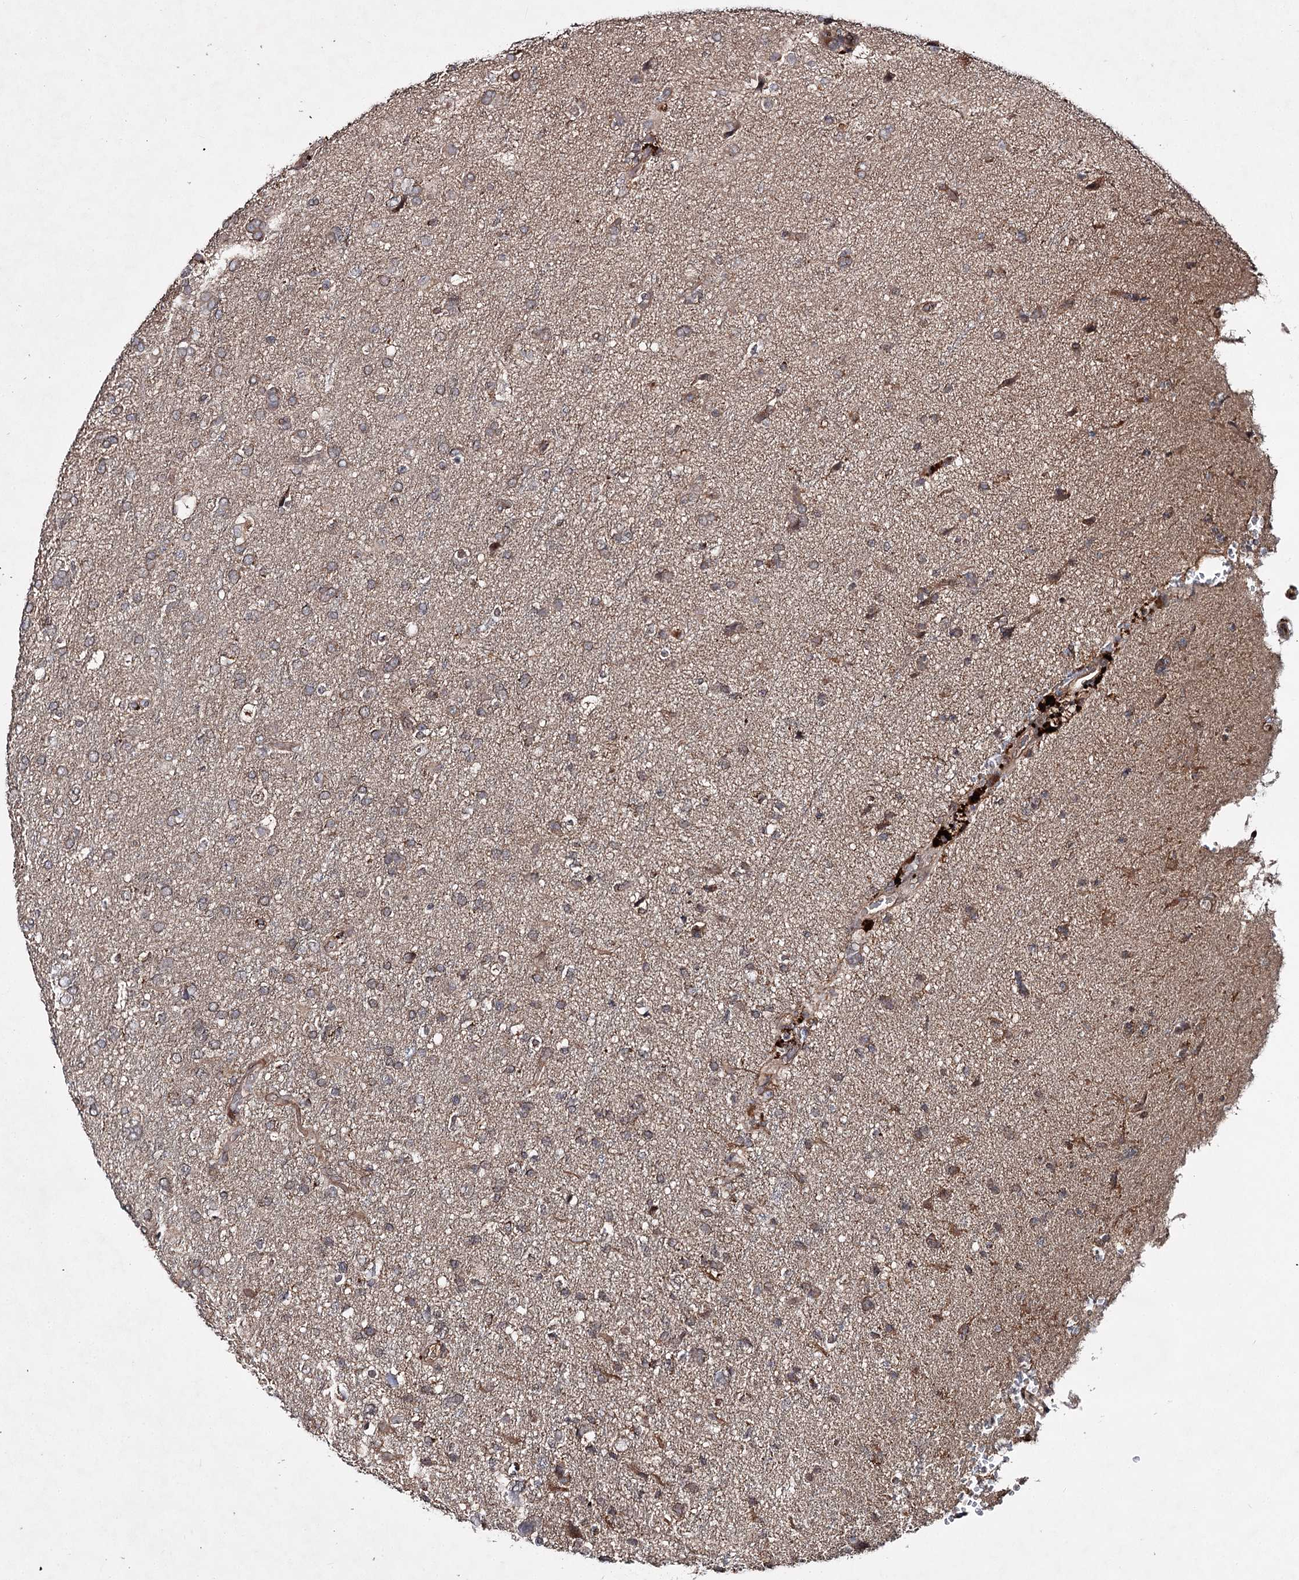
{"staining": {"intensity": "weak", "quantity": "<25%", "location": "cytoplasmic/membranous"}, "tissue": "glioma", "cell_type": "Tumor cells", "image_type": "cancer", "snomed": [{"axis": "morphology", "description": "Glioma, malignant, High grade"}, {"axis": "topography", "description": "Brain"}], "caption": "Tumor cells show no significant positivity in glioma. (Stains: DAB immunohistochemistry (IHC) with hematoxylin counter stain, Microscopy: brightfield microscopy at high magnification).", "gene": "MSANTD2", "patient": {"sex": "male", "age": 61}}